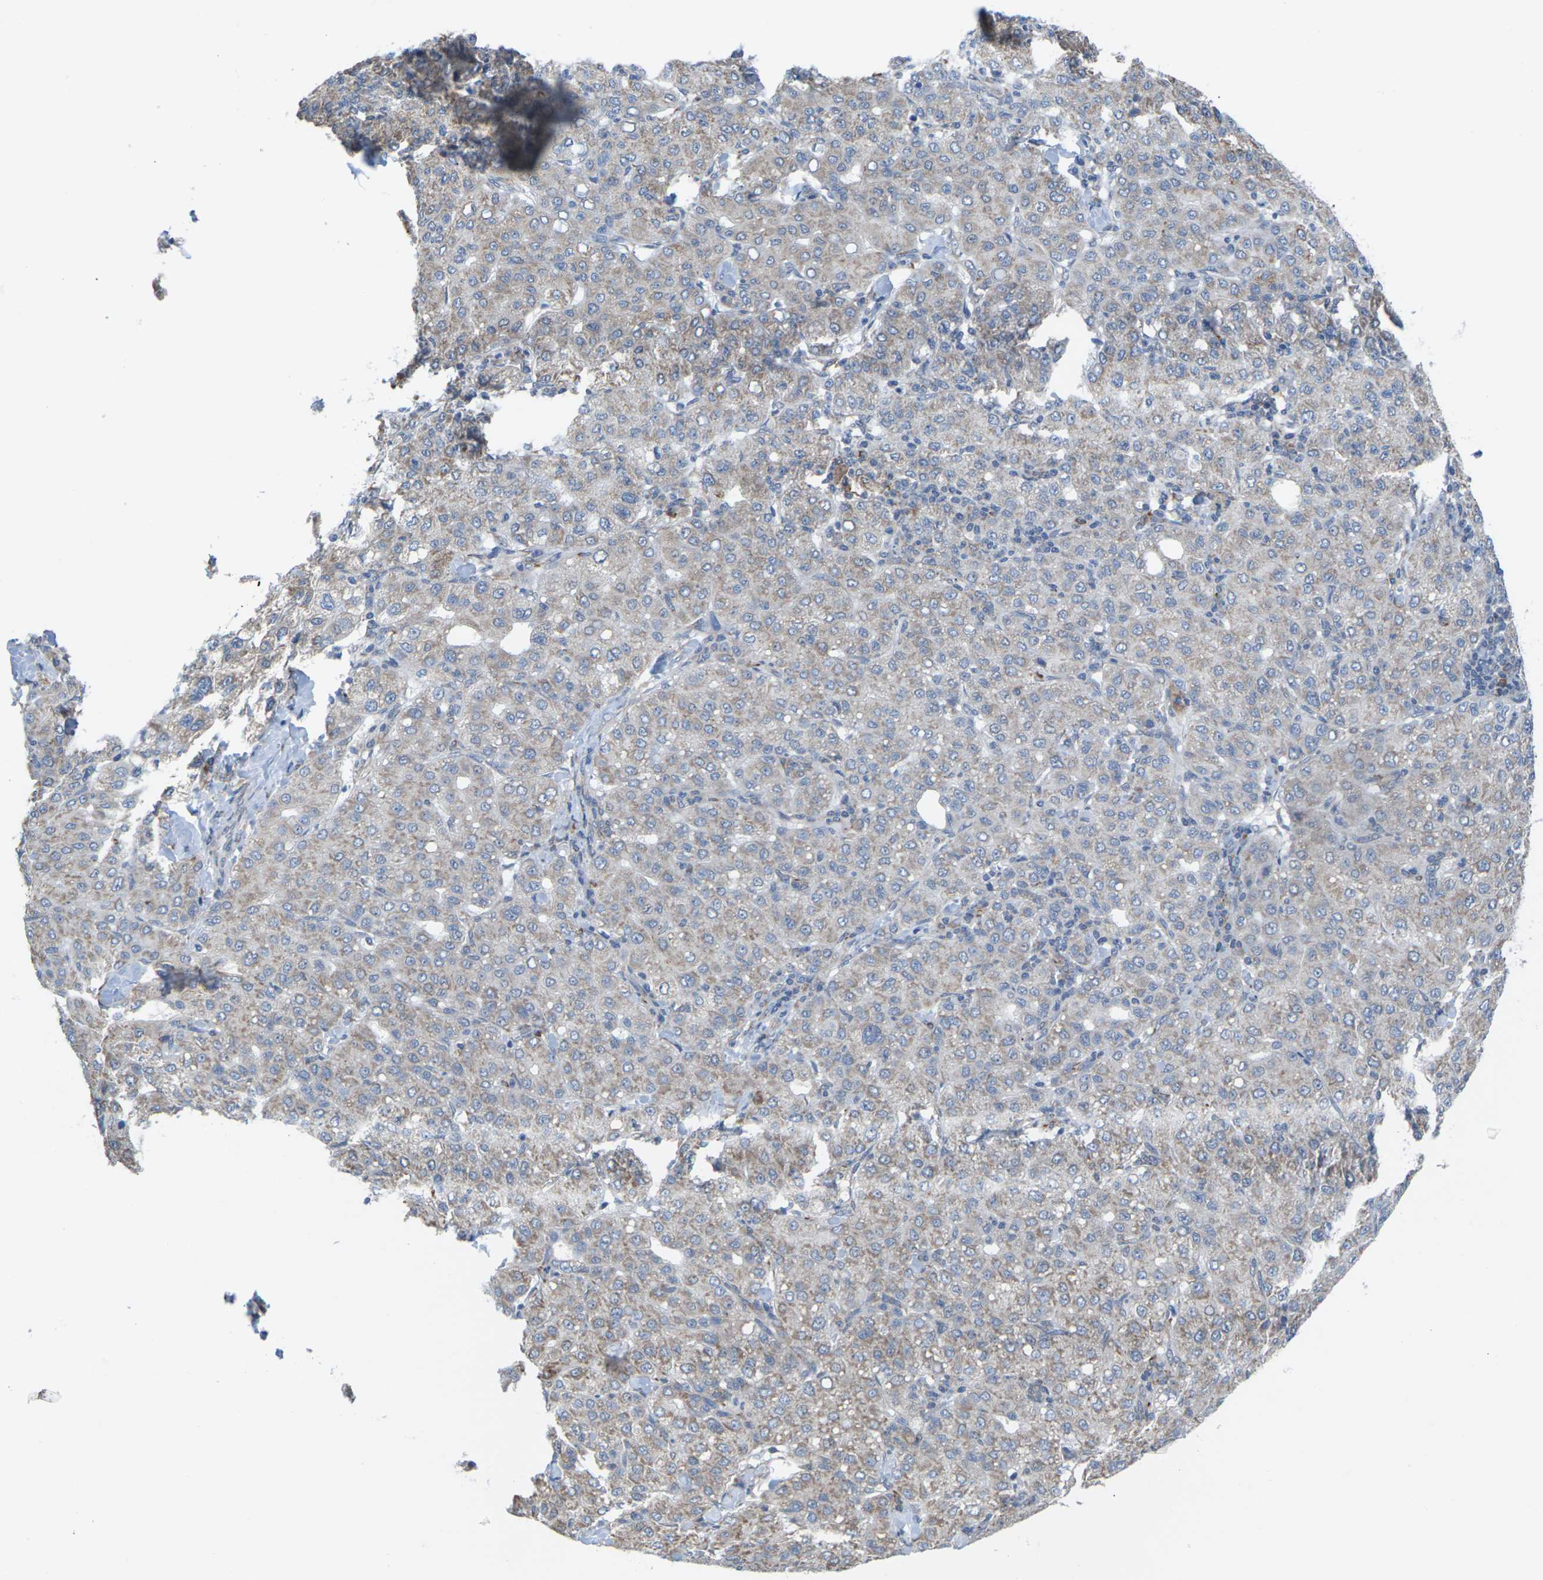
{"staining": {"intensity": "negative", "quantity": "none", "location": "none"}, "tissue": "liver cancer", "cell_type": "Tumor cells", "image_type": "cancer", "snomed": [{"axis": "morphology", "description": "Carcinoma, Hepatocellular, NOS"}, {"axis": "topography", "description": "Liver"}], "caption": "This is an immunohistochemistry (IHC) image of liver cancer. There is no staining in tumor cells.", "gene": "PDZK1IP1", "patient": {"sex": "male", "age": 65}}